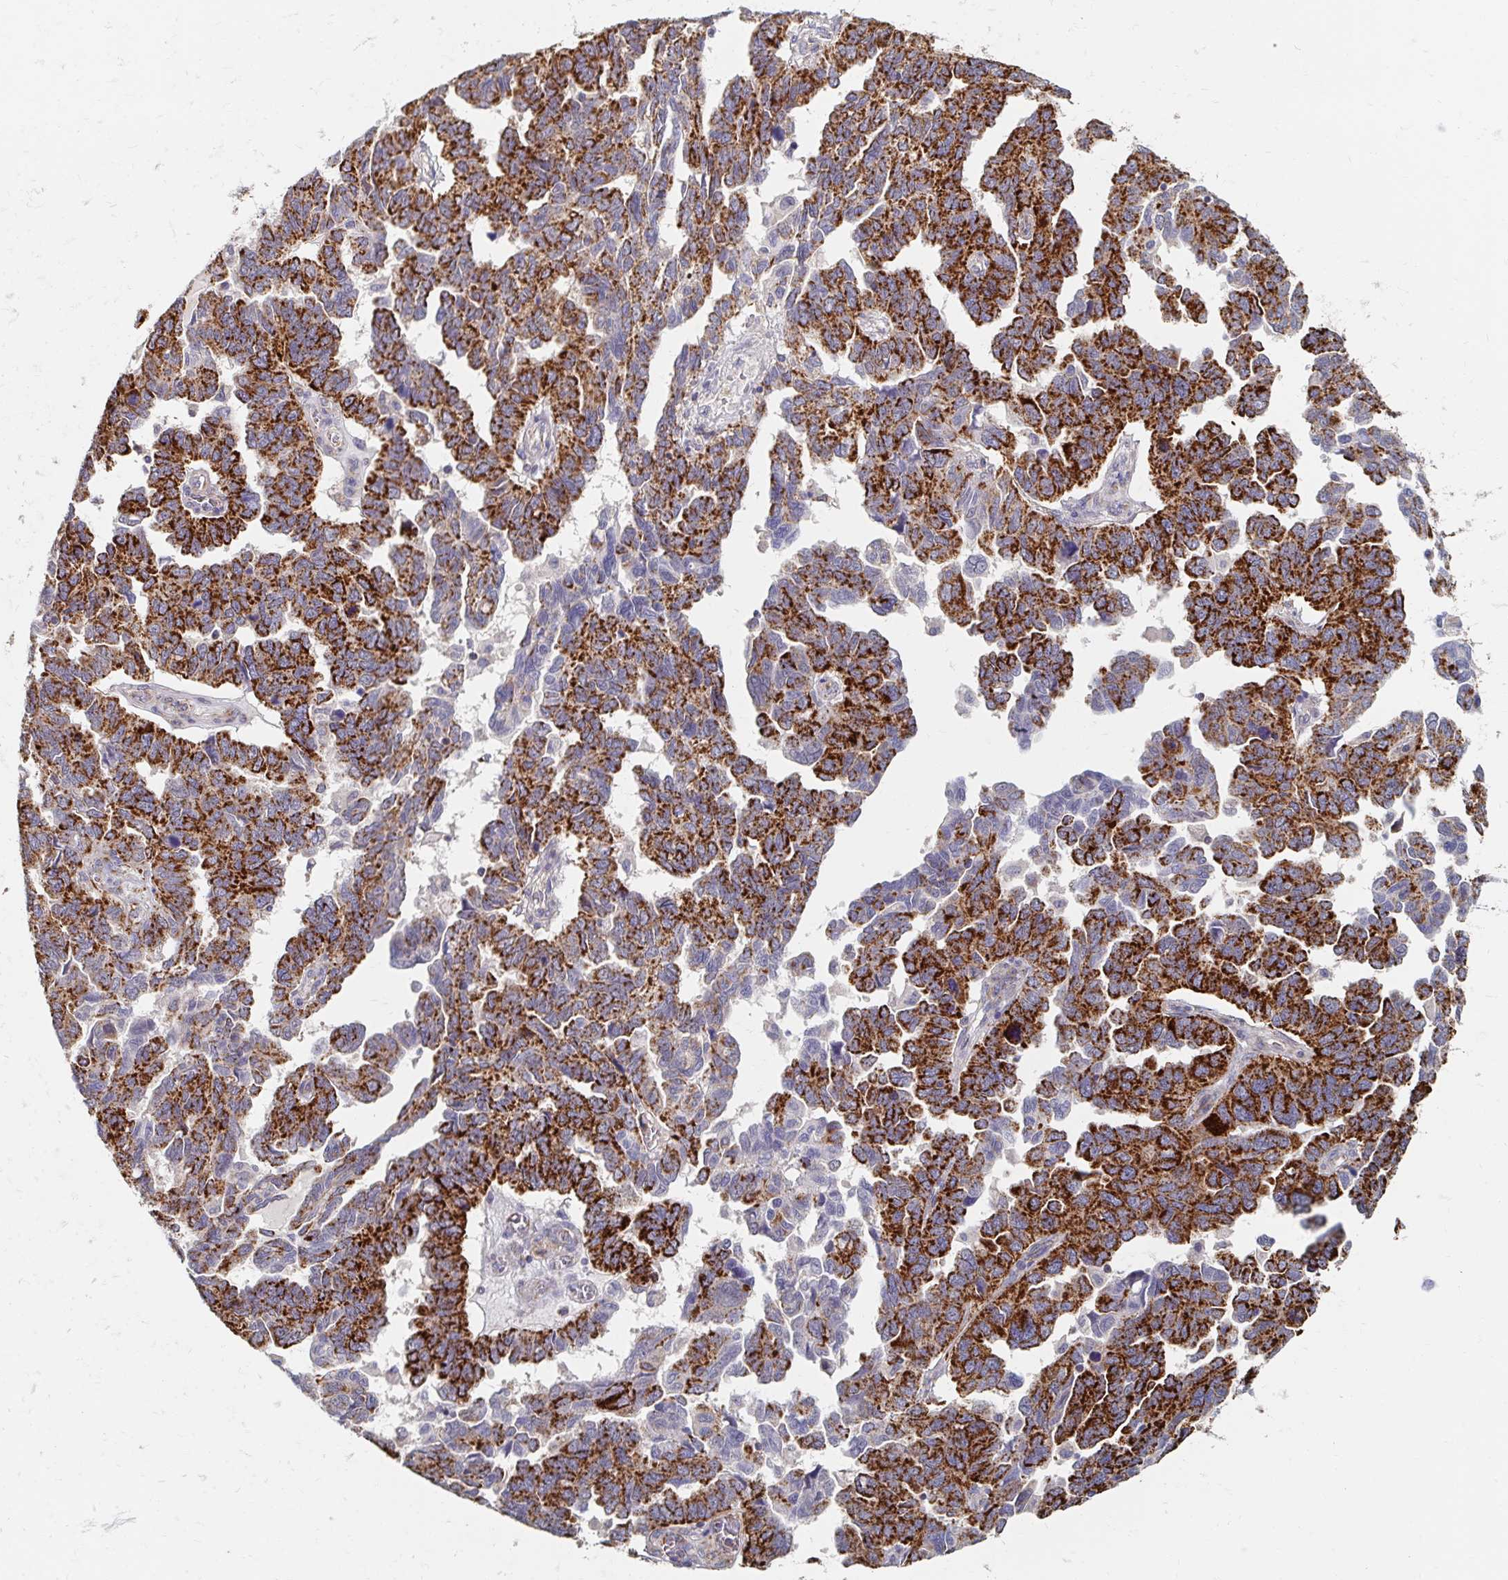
{"staining": {"intensity": "strong", "quantity": "25%-75%", "location": "cytoplasmic/membranous"}, "tissue": "ovarian cancer", "cell_type": "Tumor cells", "image_type": "cancer", "snomed": [{"axis": "morphology", "description": "Cystadenocarcinoma, serous, NOS"}, {"axis": "topography", "description": "Ovary"}], "caption": "Protein staining of ovarian cancer (serous cystadenocarcinoma) tissue exhibits strong cytoplasmic/membranous positivity in approximately 25%-75% of tumor cells. (Stains: DAB in brown, nuclei in blue, Microscopy: brightfield microscopy at high magnification).", "gene": "MAVS", "patient": {"sex": "female", "age": 64}}